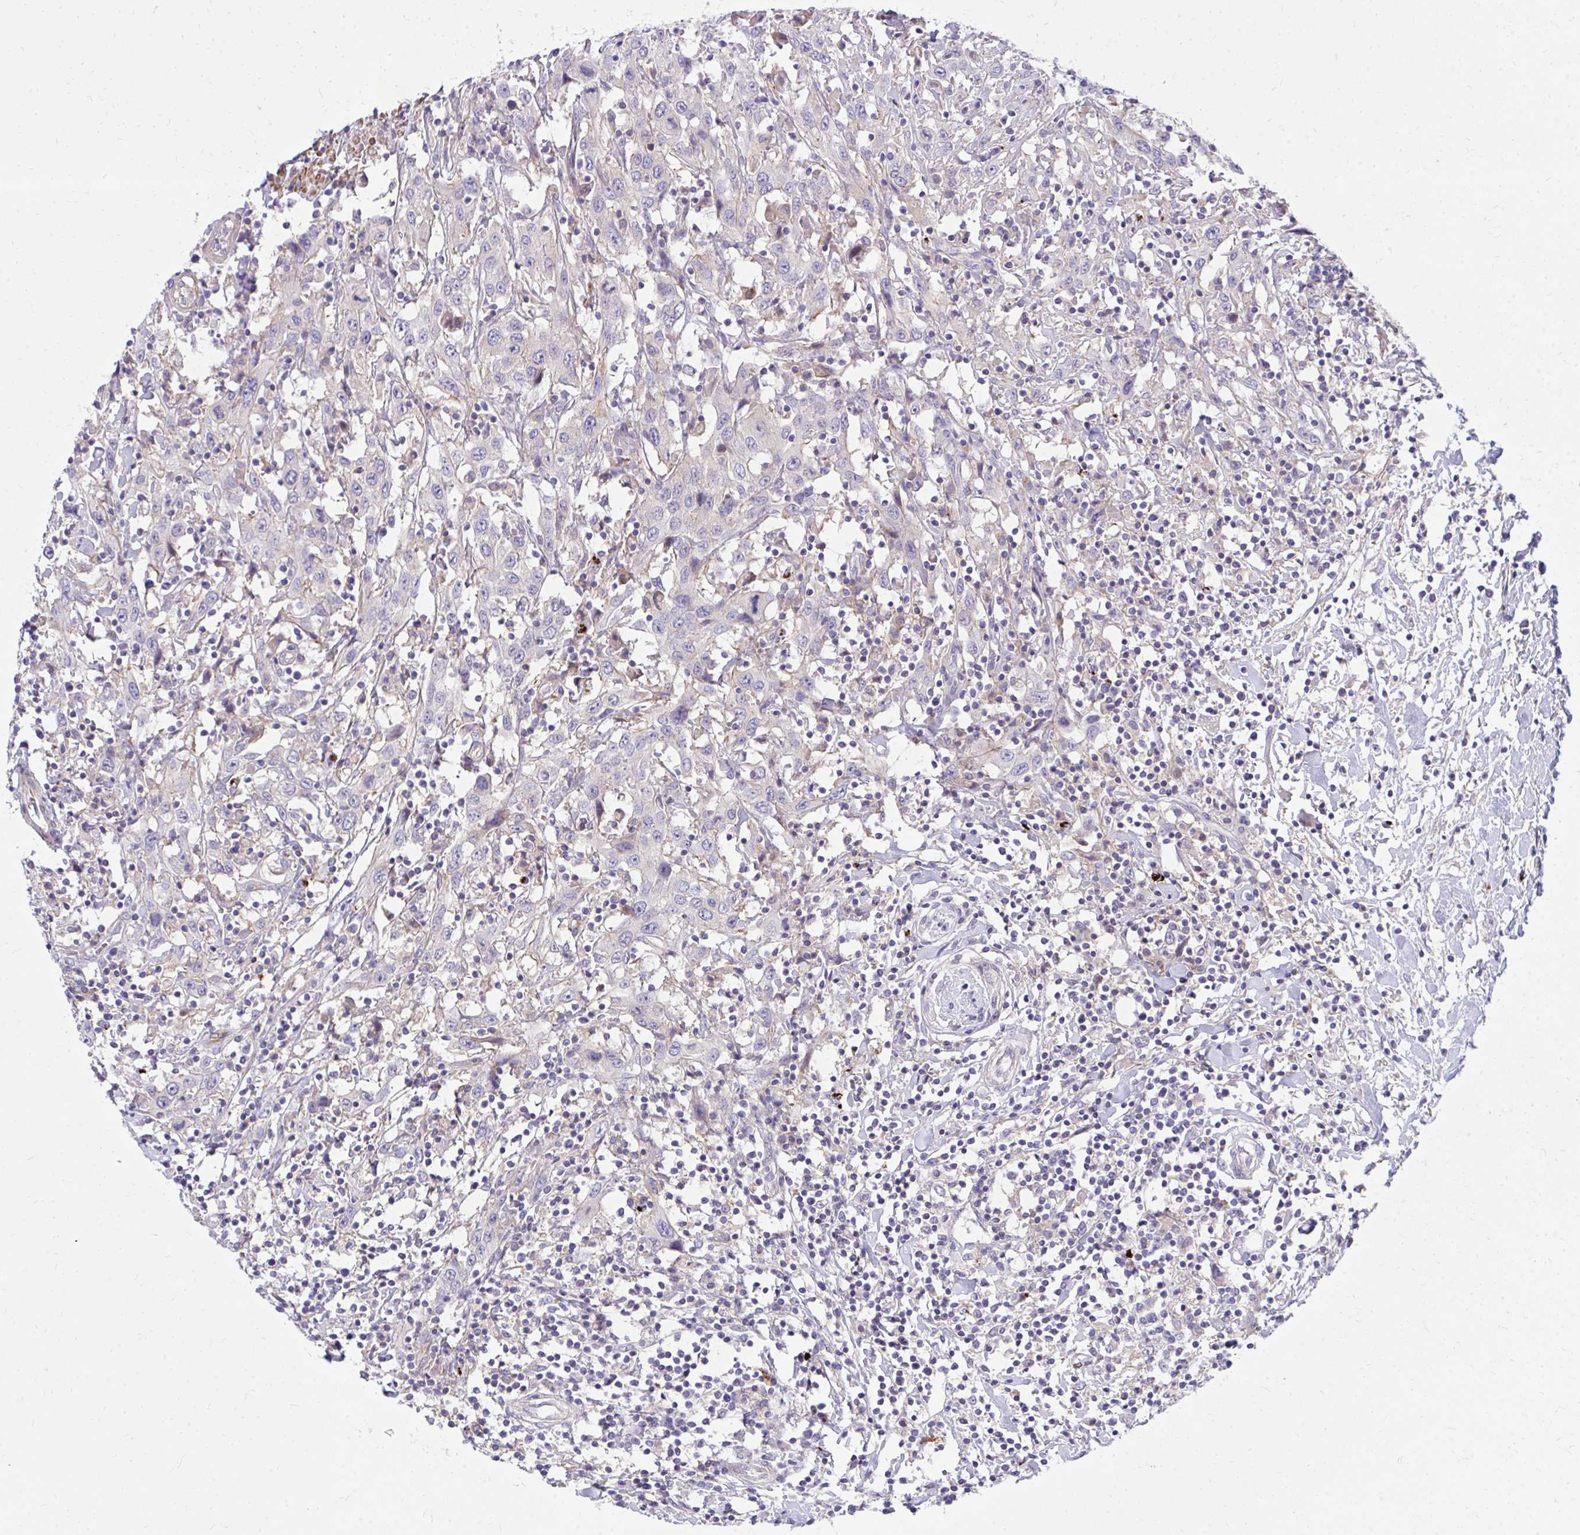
{"staining": {"intensity": "negative", "quantity": "none", "location": "none"}, "tissue": "urothelial cancer", "cell_type": "Tumor cells", "image_type": "cancer", "snomed": [{"axis": "morphology", "description": "Urothelial carcinoma, High grade"}, {"axis": "topography", "description": "Urinary bladder"}], "caption": "Immunohistochemical staining of human urothelial cancer exhibits no significant staining in tumor cells.", "gene": "TP53I11", "patient": {"sex": "male", "age": 61}}